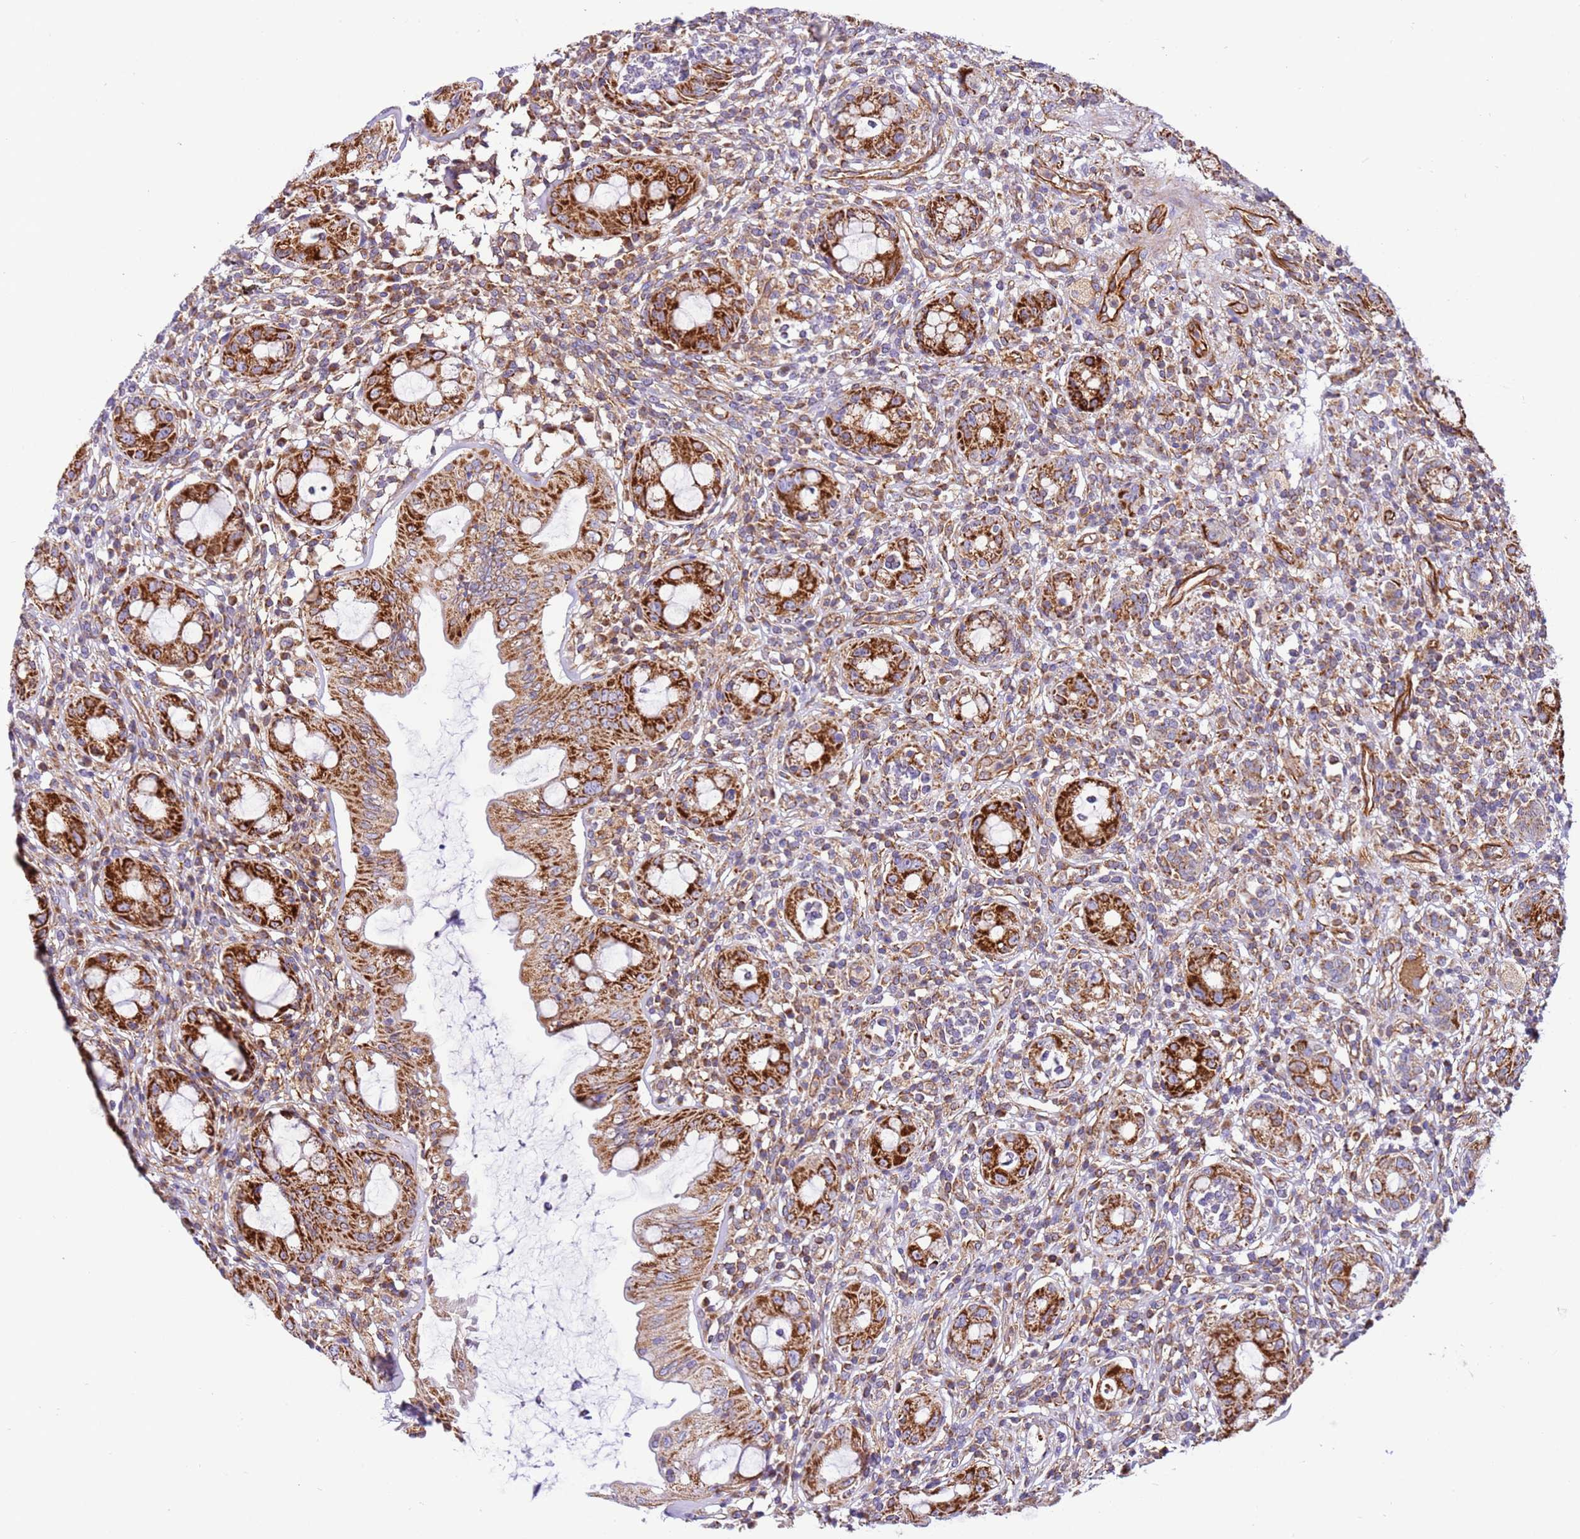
{"staining": {"intensity": "strong", "quantity": ">75%", "location": "cytoplasmic/membranous"}, "tissue": "rectum", "cell_type": "Glandular cells", "image_type": "normal", "snomed": [{"axis": "morphology", "description": "Normal tissue, NOS"}, {"axis": "topography", "description": "Rectum"}], "caption": "This photomicrograph demonstrates normal rectum stained with immunohistochemistry to label a protein in brown. The cytoplasmic/membranous of glandular cells show strong positivity for the protein. Nuclei are counter-stained blue.", "gene": "MRPL20", "patient": {"sex": "female", "age": 57}}